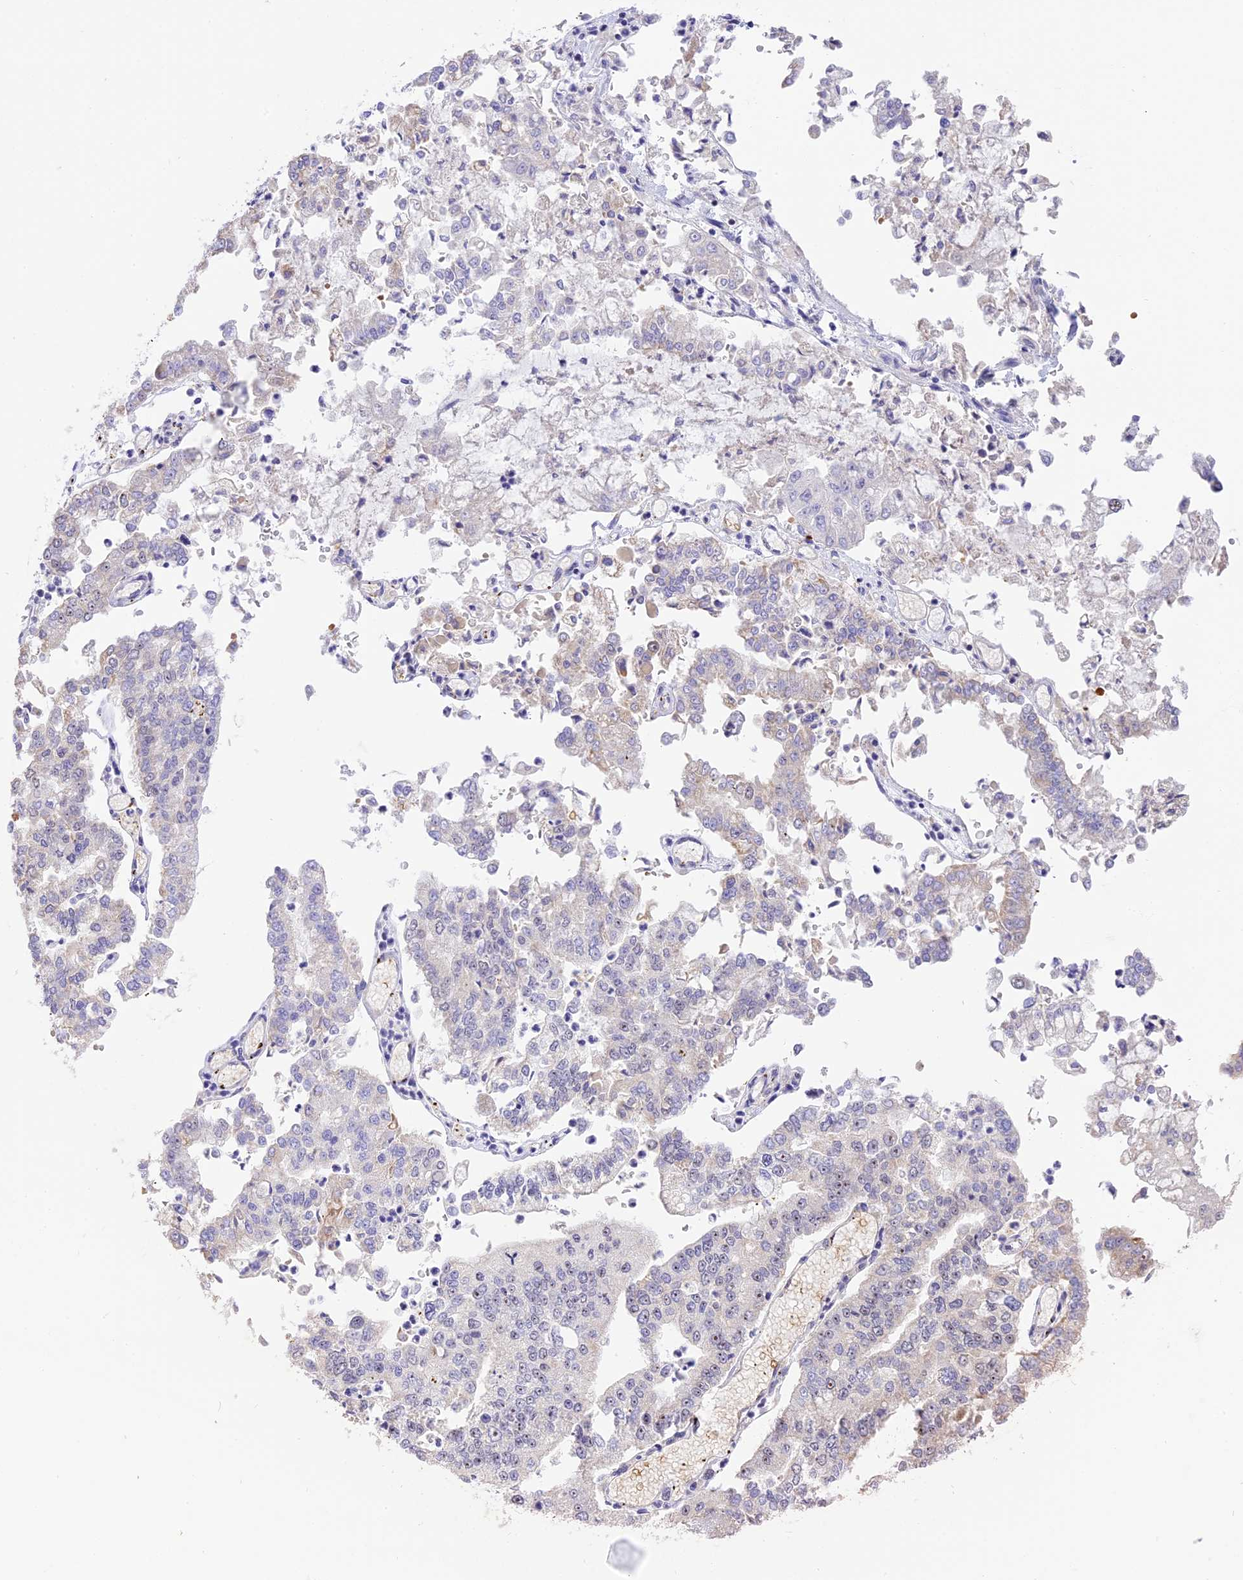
{"staining": {"intensity": "negative", "quantity": "none", "location": "none"}, "tissue": "stomach cancer", "cell_type": "Tumor cells", "image_type": "cancer", "snomed": [{"axis": "morphology", "description": "Adenocarcinoma, NOS"}, {"axis": "topography", "description": "Stomach"}], "caption": "Immunohistochemistry (IHC) of human stomach adenocarcinoma shows no positivity in tumor cells.", "gene": "AHSP", "patient": {"sex": "male", "age": 76}}